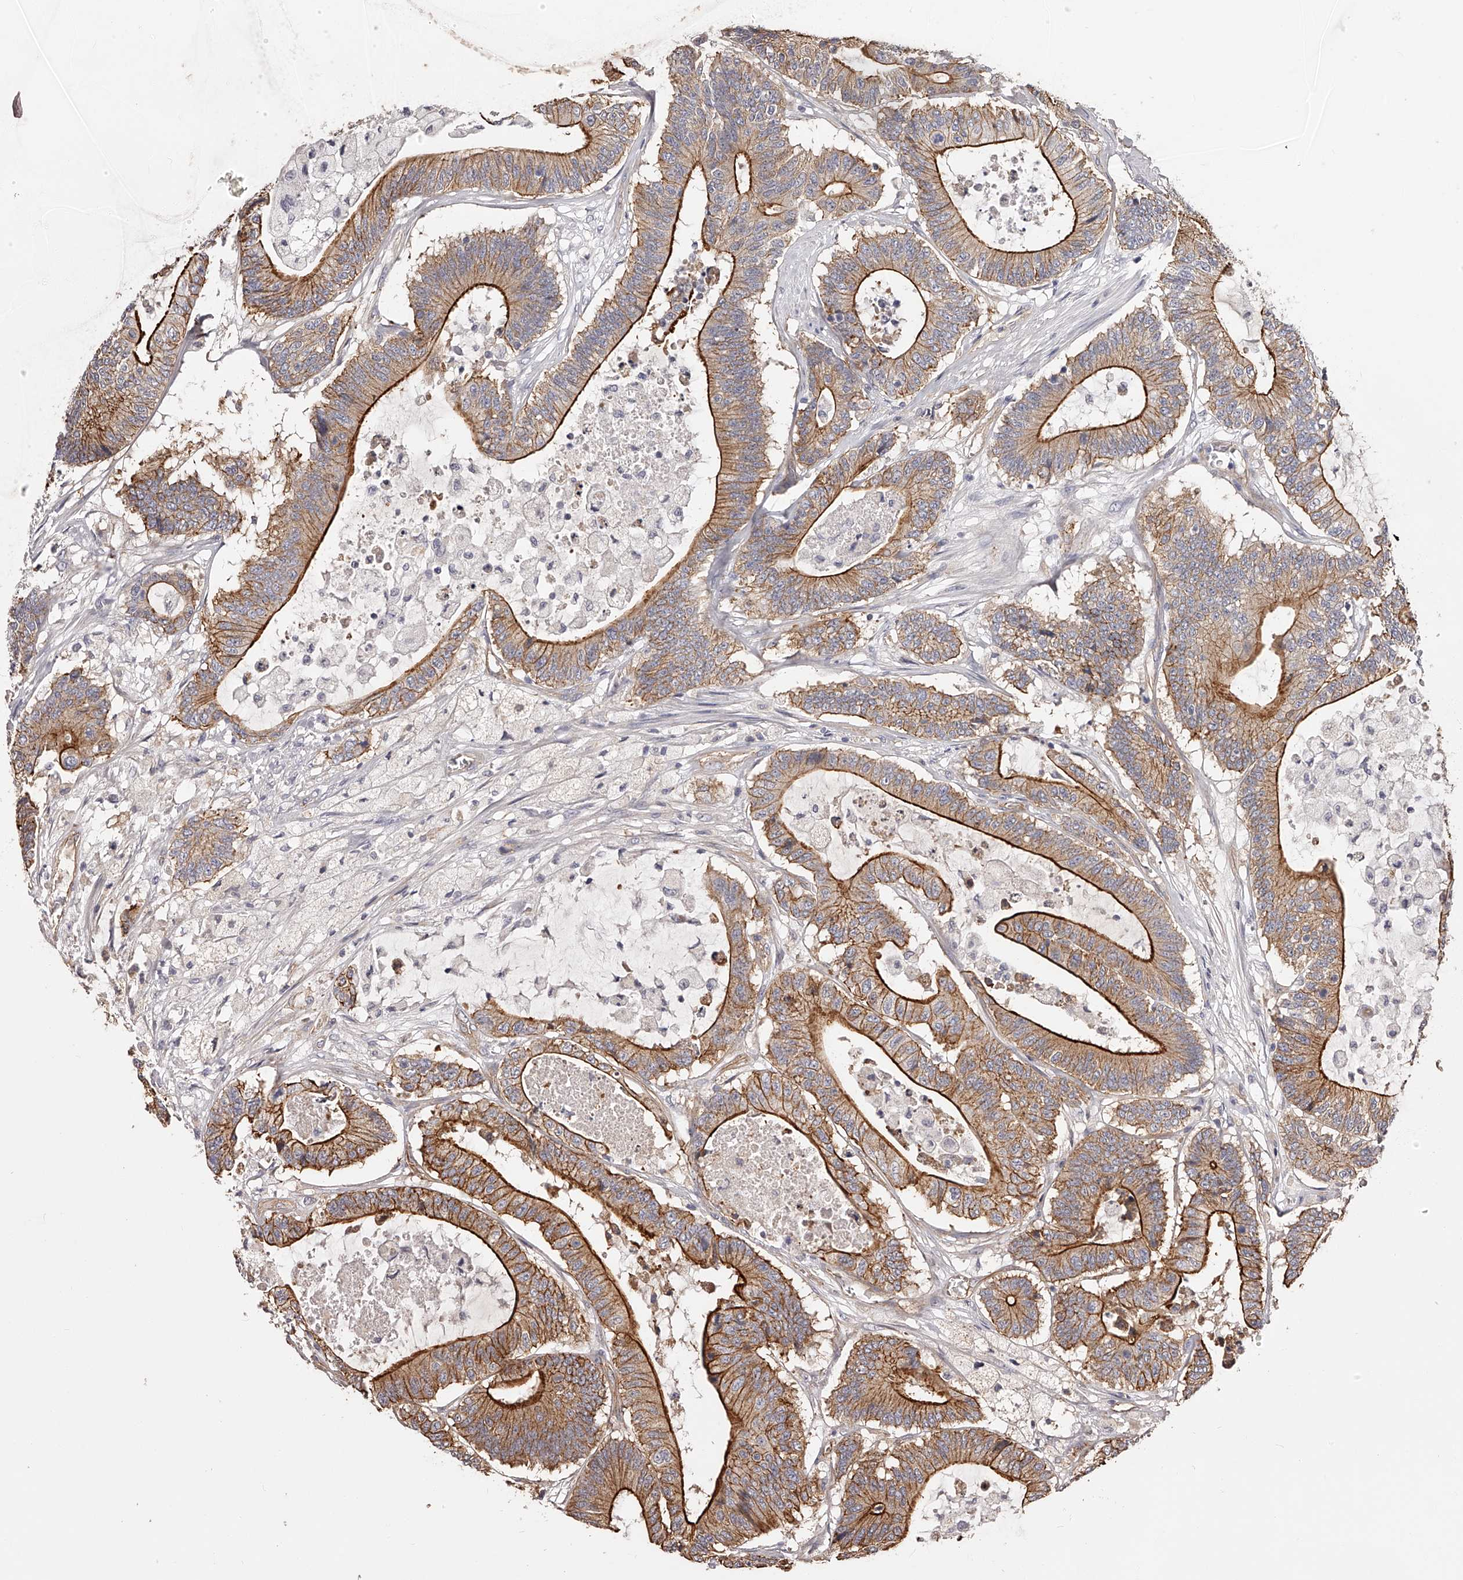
{"staining": {"intensity": "strong", "quantity": "25%-75%", "location": "cytoplasmic/membranous"}, "tissue": "colorectal cancer", "cell_type": "Tumor cells", "image_type": "cancer", "snomed": [{"axis": "morphology", "description": "Adenocarcinoma, NOS"}, {"axis": "topography", "description": "Colon"}], "caption": "Human adenocarcinoma (colorectal) stained with a brown dye reveals strong cytoplasmic/membranous positive staining in approximately 25%-75% of tumor cells.", "gene": "LTV1", "patient": {"sex": "female", "age": 84}}